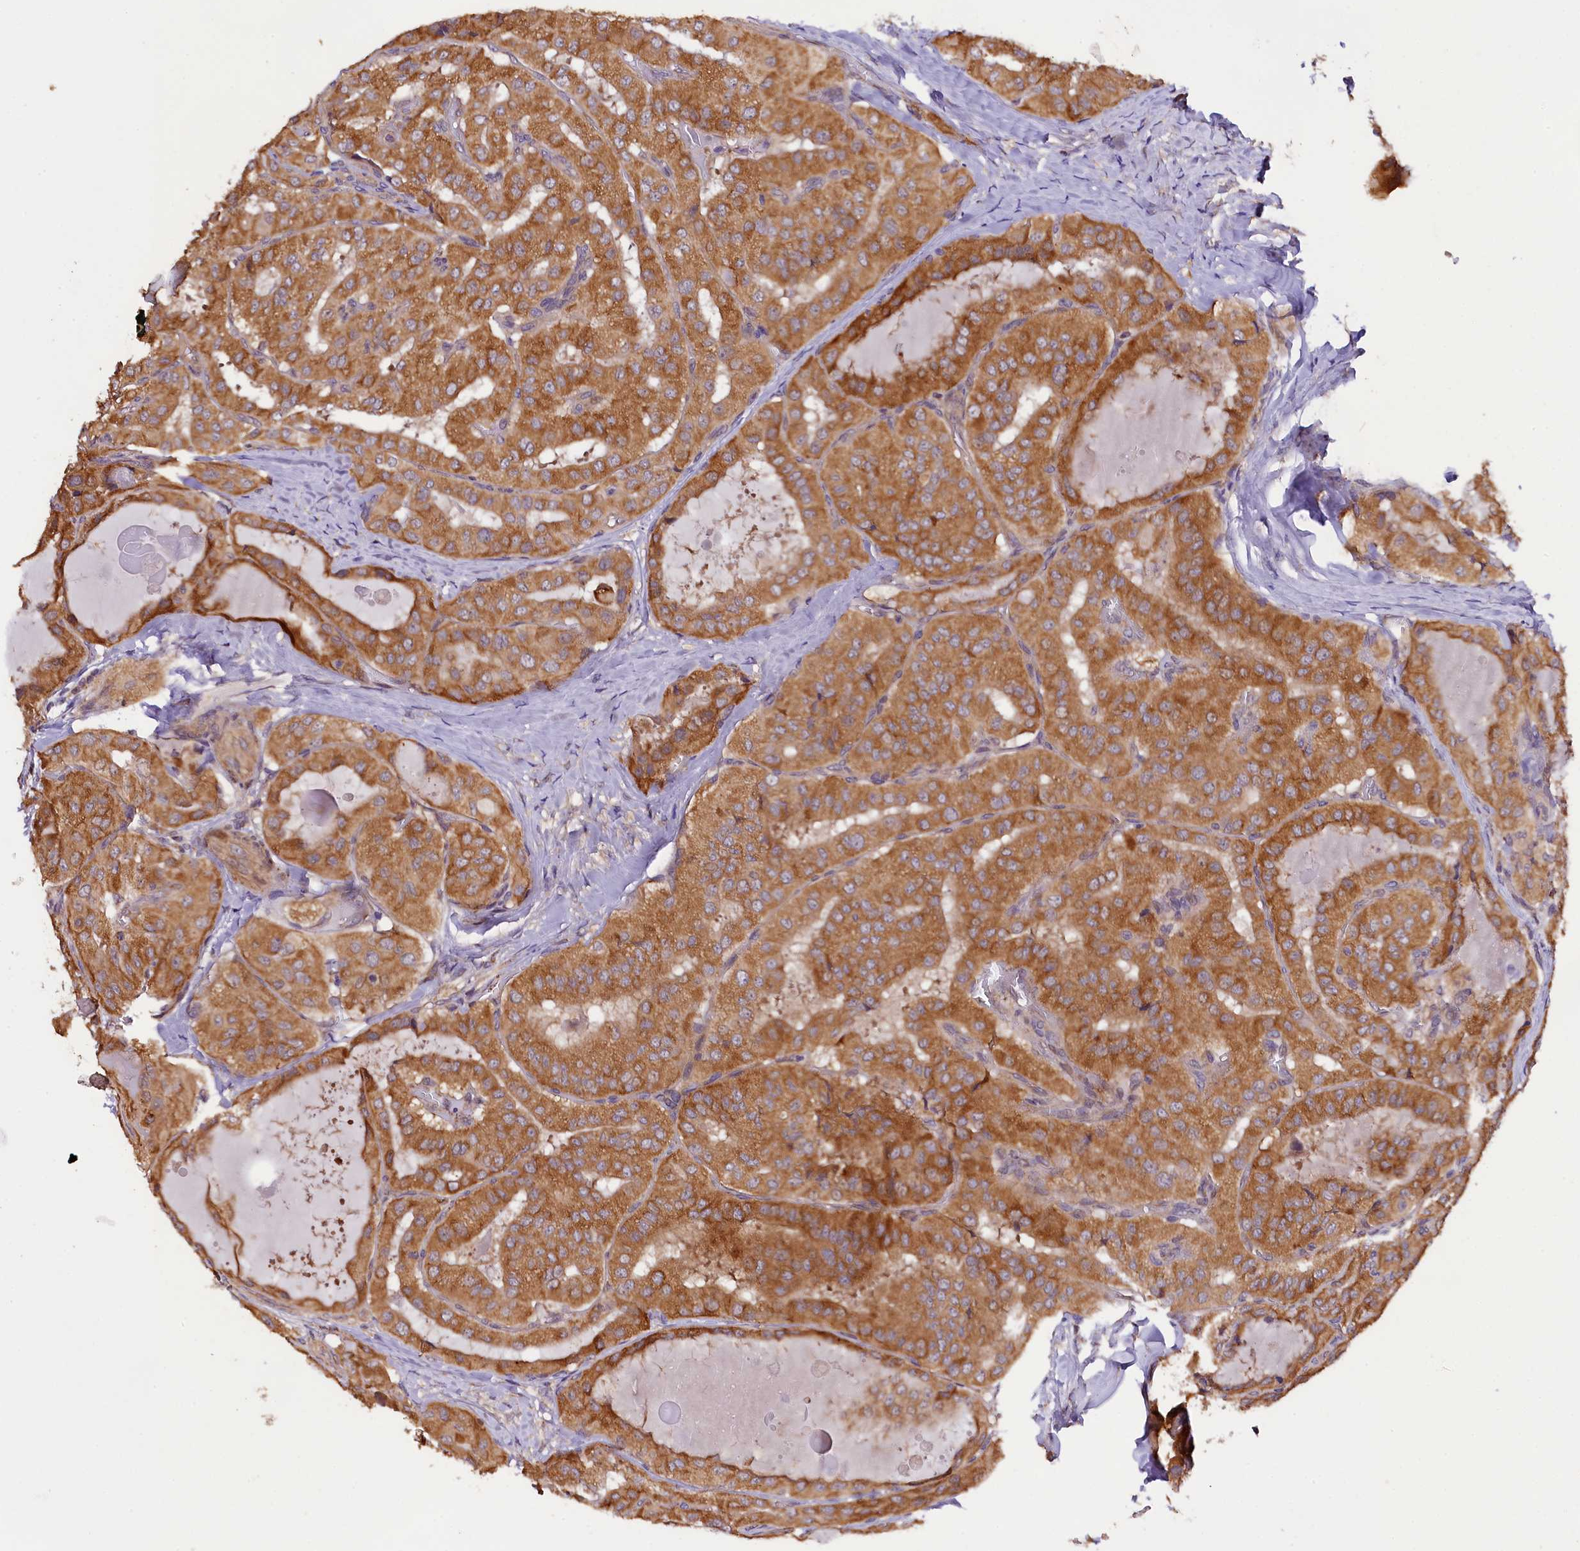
{"staining": {"intensity": "moderate", "quantity": ">75%", "location": "cytoplasmic/membranous"}, "tissue": "thyroid cancer", "cell_type": "Tumor cells", "image_type": "cancer", "snomed": [{"axis": "morphology", "description": "Normal tissue, NOS"}, {"axis": "morphology", "description": "Papillary adenocarcinoma, NOS"}, {"axis": "topography", "description": "Thyroid gland"}], "caption": "Human thyroid papillary adenocarcinoma stained for a protein (brown) displays moderate cytoplasmic/membranous positive expression in about >75% of tumor cells.", "gene": "DOHH", "patient": {"sex": "female", "age": 59}}